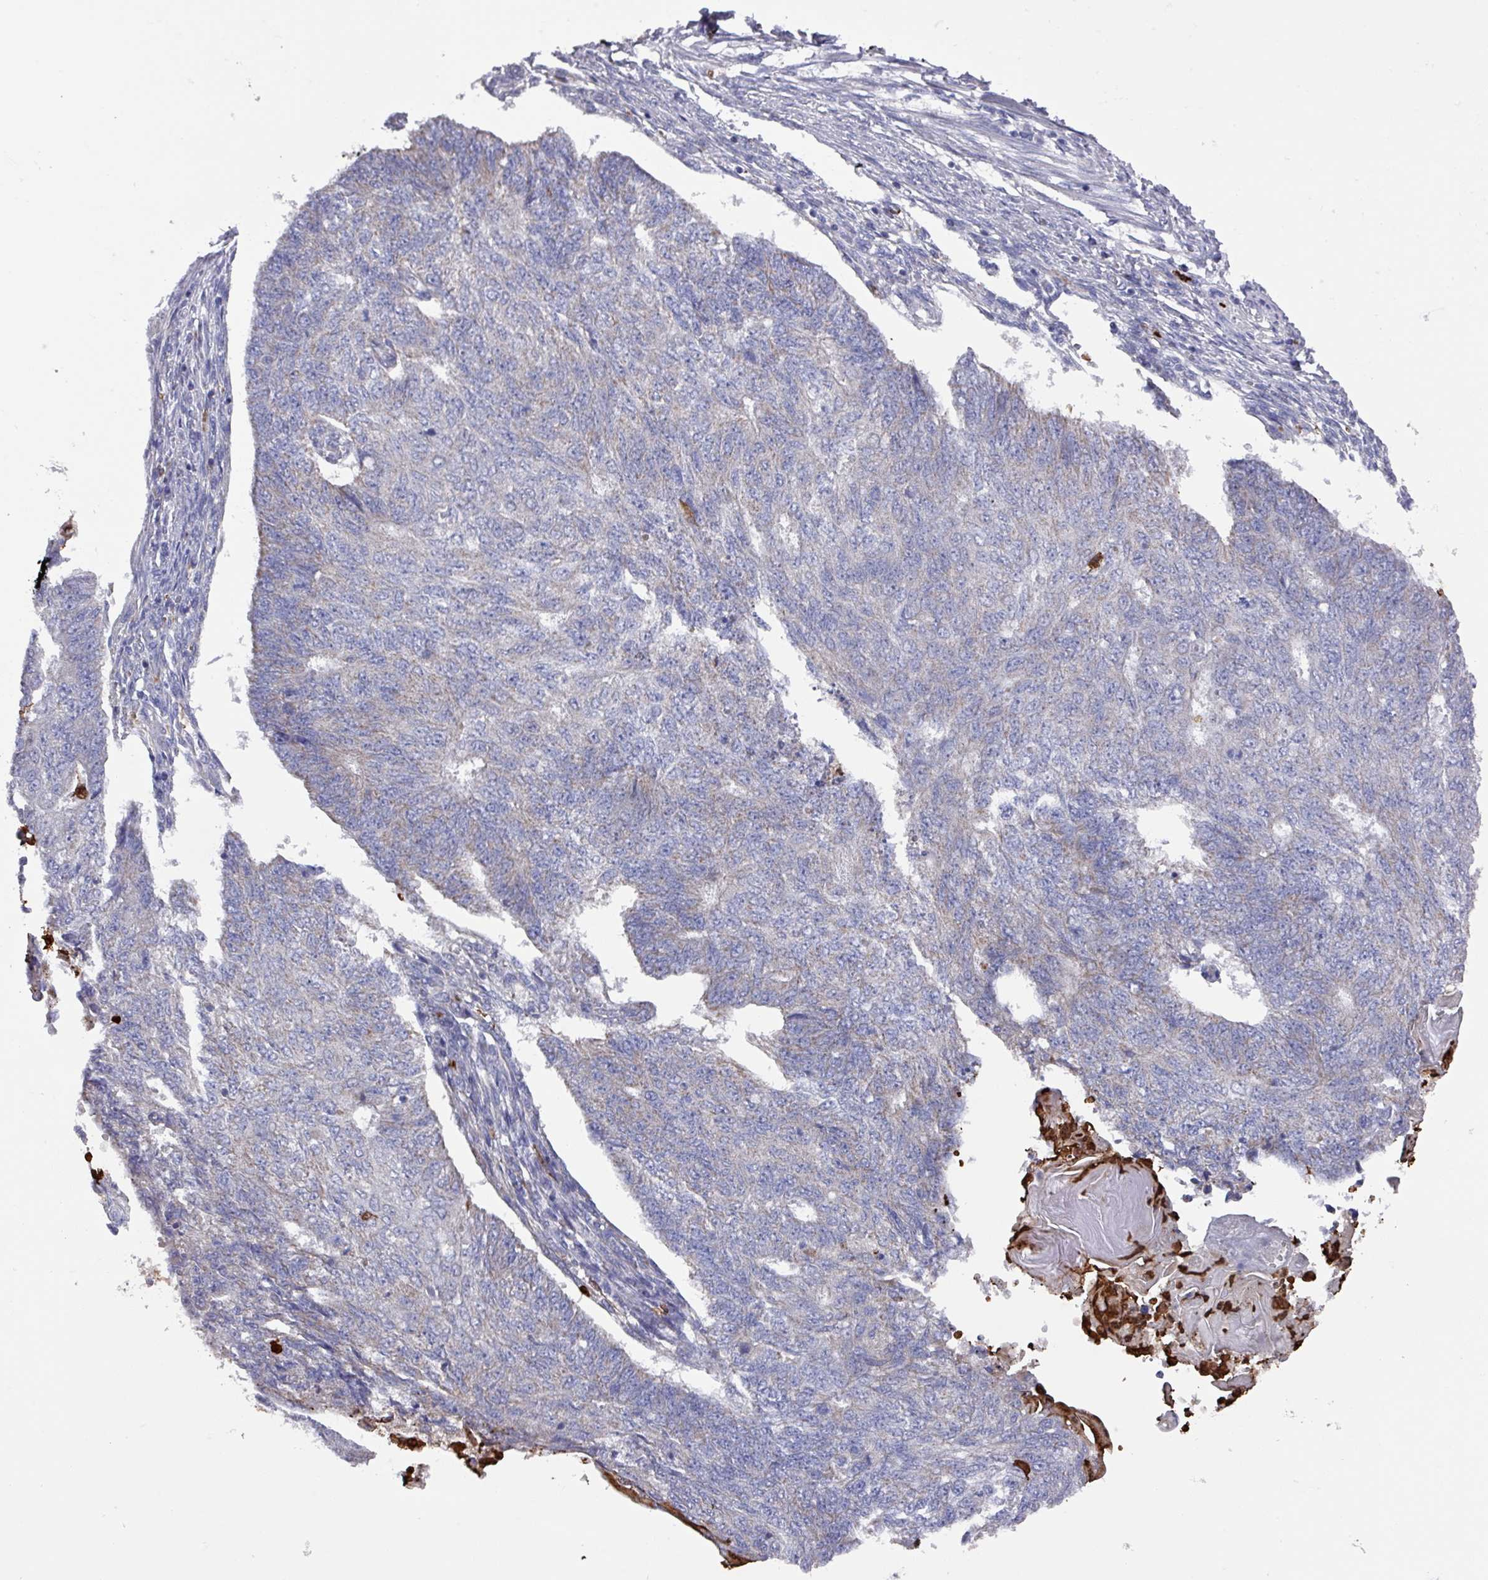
{"staining": {"intensity": "moderate", "quantity": "<25%", "location": "cytoplasmic/membranous,nuclear"}, "tissue": "endometrial cancer", "cell_type": "Tumor cells", "image_type": "cancer", "snomed": [{"axis": "morphology", "description": "Adenocarcinoma, NOS"}, {"axis": "topography", "description": "Endometrium"}], "caption": "An immunohistochemistry (IHC) photomicrograph of neoplastic tissue is shown. Protein staining in brown shows moderate cytoplasmic/membranous and nuclear positivity in endometrial cancer within tumor cells. The staining was performed using DAB (3,3'-diaminobenzidine) to visualize the protein expression in brown, while the nuclei were stained in blue with hematoxylin (Magnification: 20x).", "gene": "UQCC2", "patient": {"sex": "female", "age": 32}}